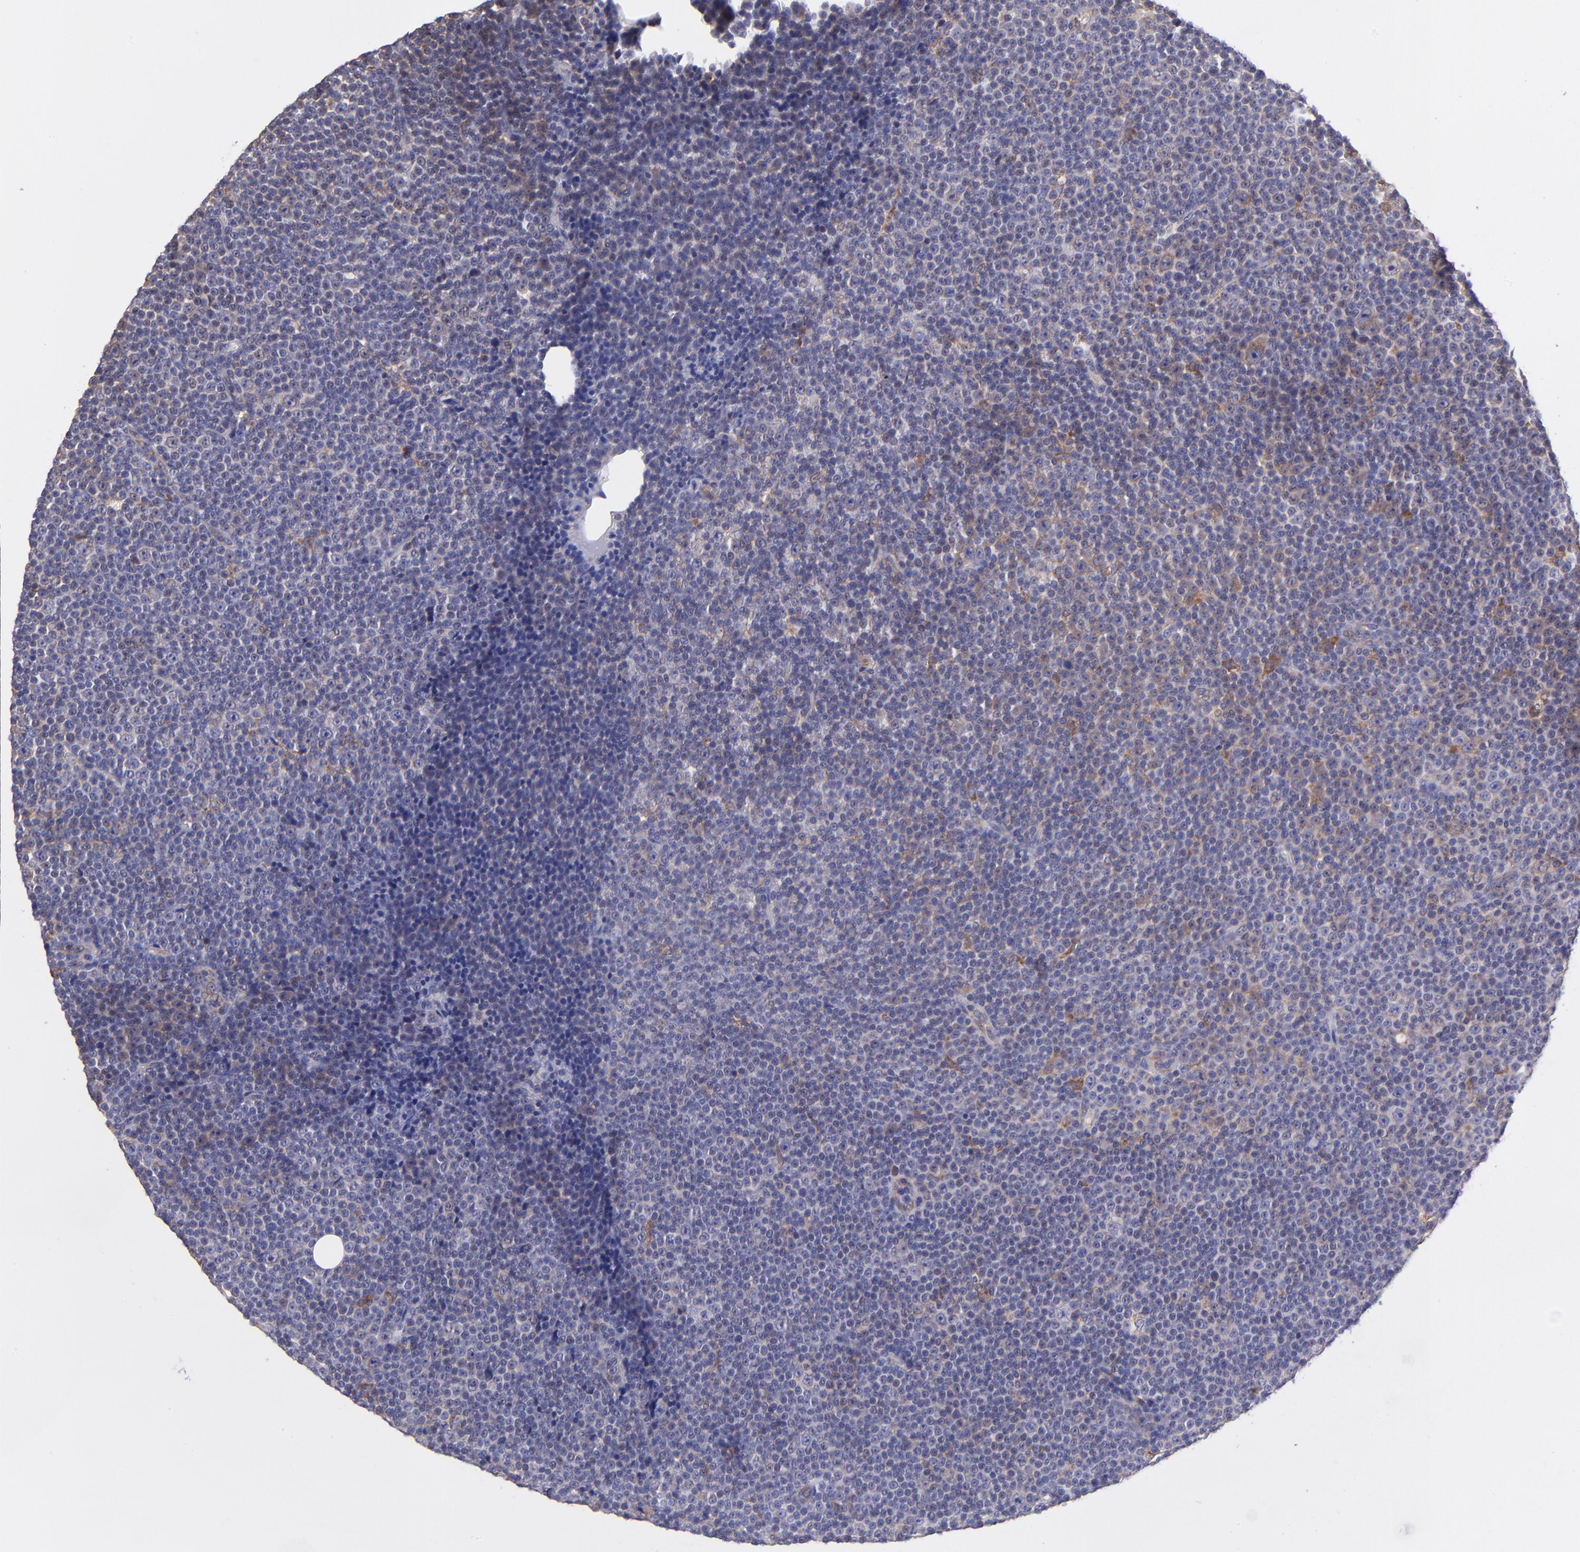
{"staining": {"intensity": "moderate", "quantity": "<25%", "location": "cytoplasmic/membranous"}, "tissue": "lymphoma", "cell_type": "Tumor cells", "image_type": "cancer", "snomed": [{"axis": "morphology", "description": "Malignant lymphoma, non-Hodgkin's type, Low grade"}, {"axis": "topography", "description": "Lymph node"}], "caption": "This micrograph reveals lymphoma stained with IHC to label a protein in brown. The cytoplasmic/membranous of tumor cells show moderate positivity for the protein. Nuclei are counter-stained blue.", "gene": "PREX1", "patient": {"sex": "female", "age": 67}}